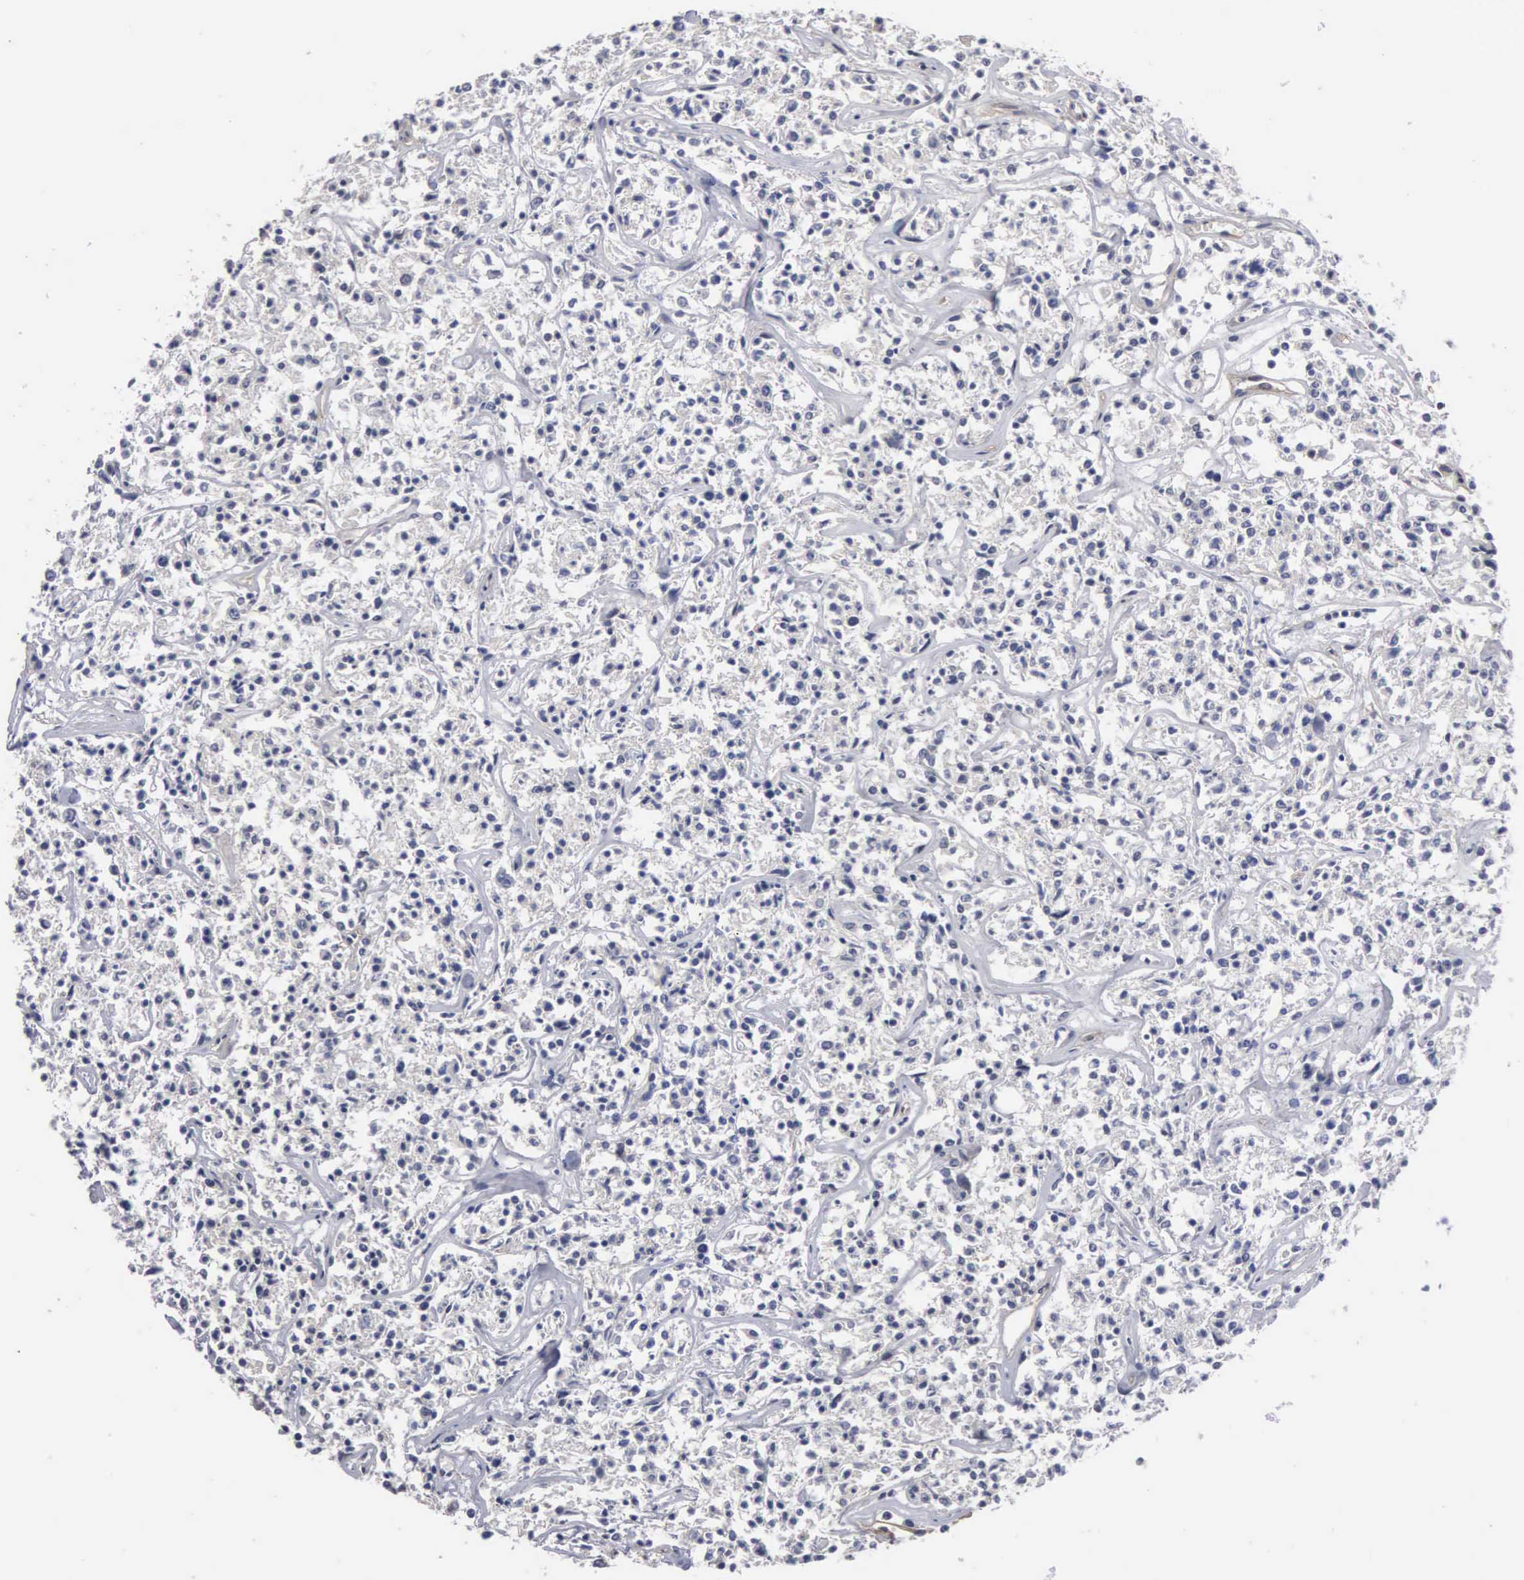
{"staining": {"intensity": "negative", "quantity": "none", "location": "none"}, "tissue": "lymphoma", "cell_type": "Tumor cells", "image_type": "cancer", "snomed": [{"axis": "morphology", "description": "Malignant lymphoma, non-Hodgkin's type, Low grade"}, {"axis": "topography", "description": "Small intestine"}], "caption": "Human lymphoma stained for a protein using immunohistochemistry demonstrates no positivity in tumor cells.", "gene": "ZBTB33", "patient": {"sex": "female", "age": 59}}